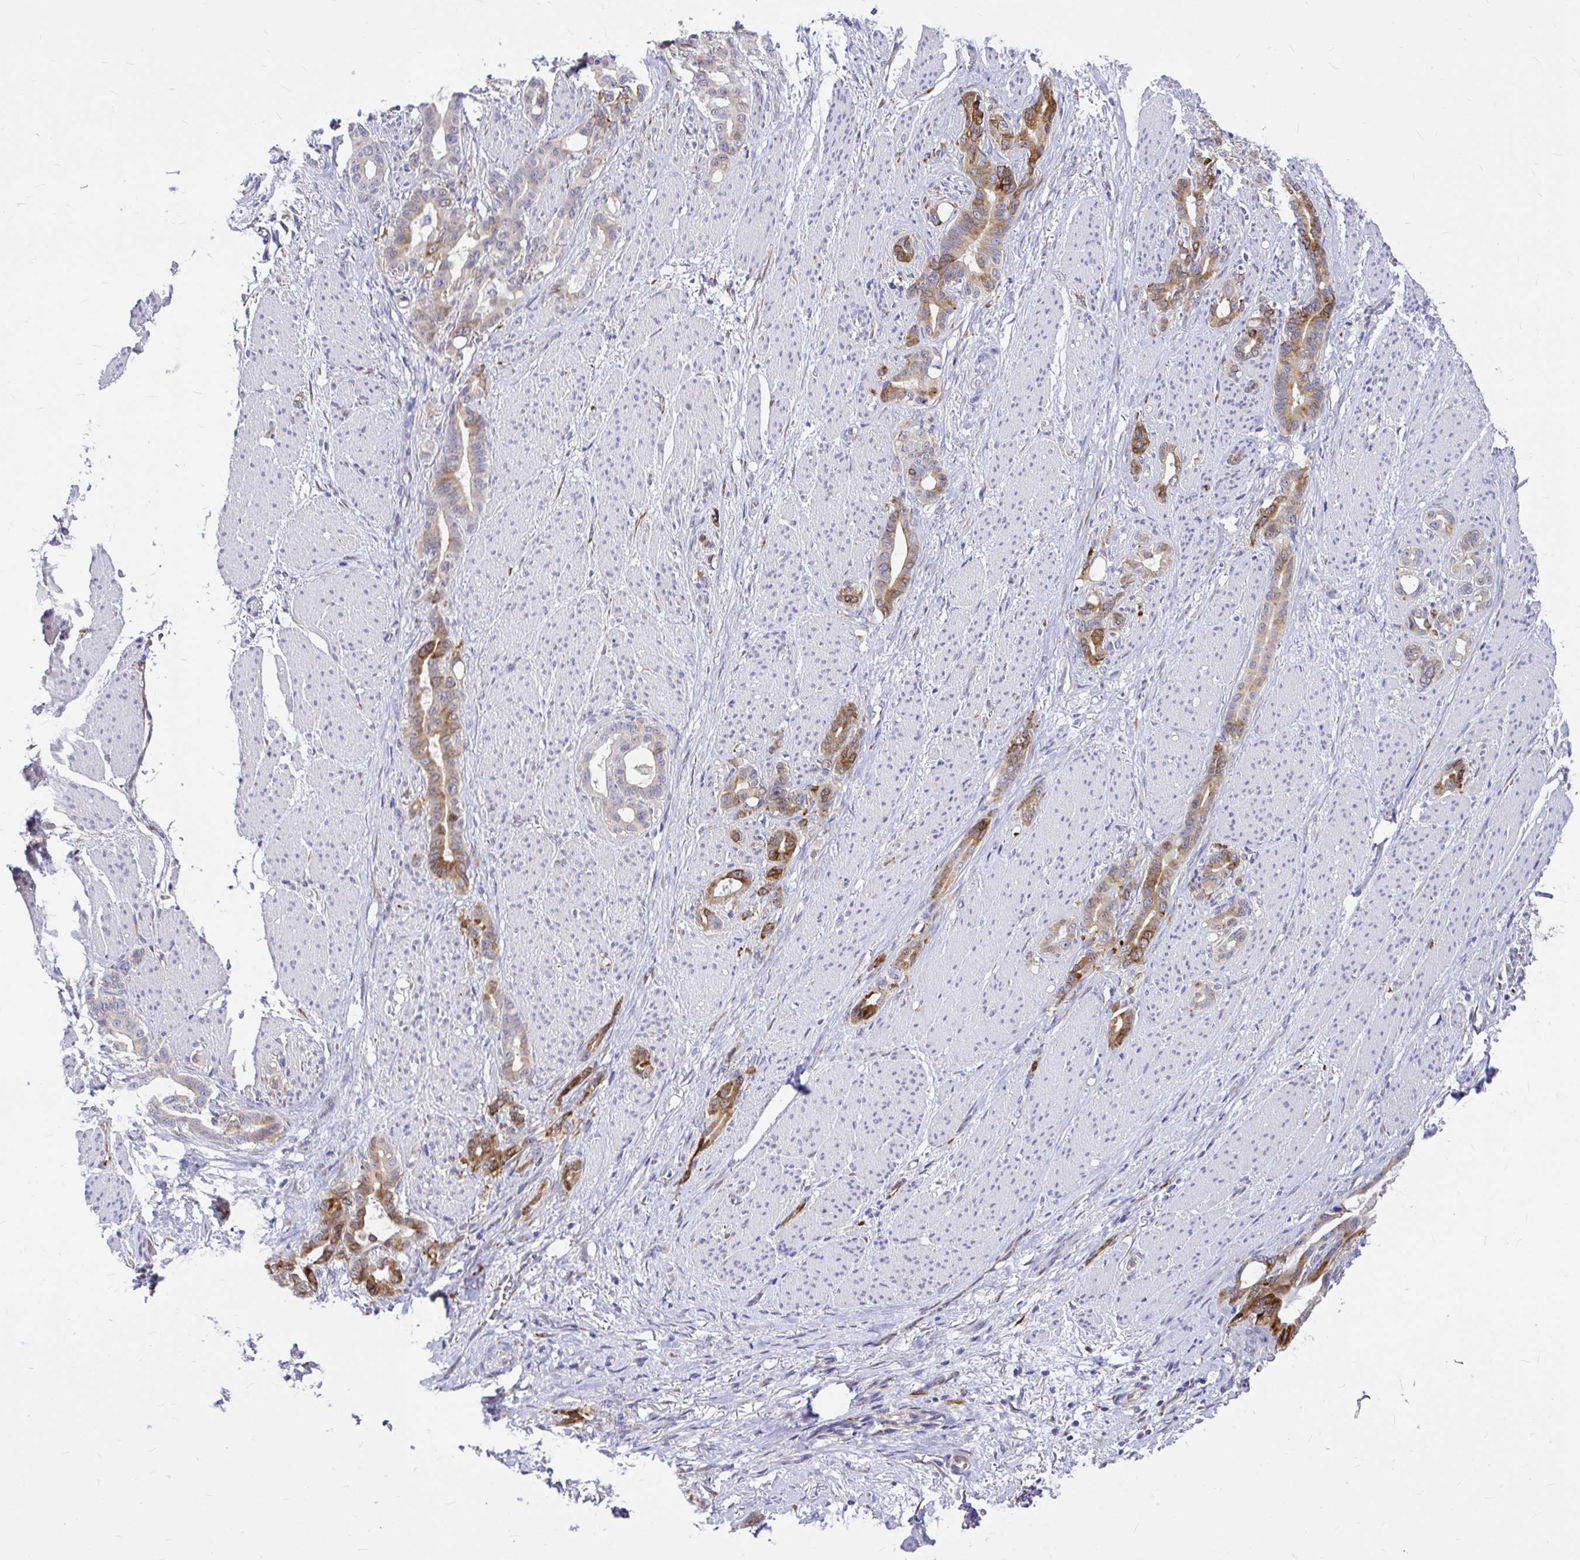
{"staining": {"intensity": "moderate", "quantity": "25%-75%", "location": "cytoplasmic/membranous"}, "tissue": "stomach cancer", "cell_type": "Tumor cells", "image_type": "cancer", "snomed": [{"axis": "morphology", "description": "Normal tissue, NOS"}, {"axis": "morphology", "description": "Adenocarcinoma, NOS"}, {"axis": "topography", "description": "Esophagus"}, {"axis": "topography", "description": "Stomach, upper"}], "caption": "Stomach cancer (adenocarcinoma) was stained to show a protein in brown. There is medium levels of moderate cytoplasmic/membranous positivity in about 25%-75% of tumor cells.", "gene": "GABBR2", "patient": {"sex": "male", "age": 62}}